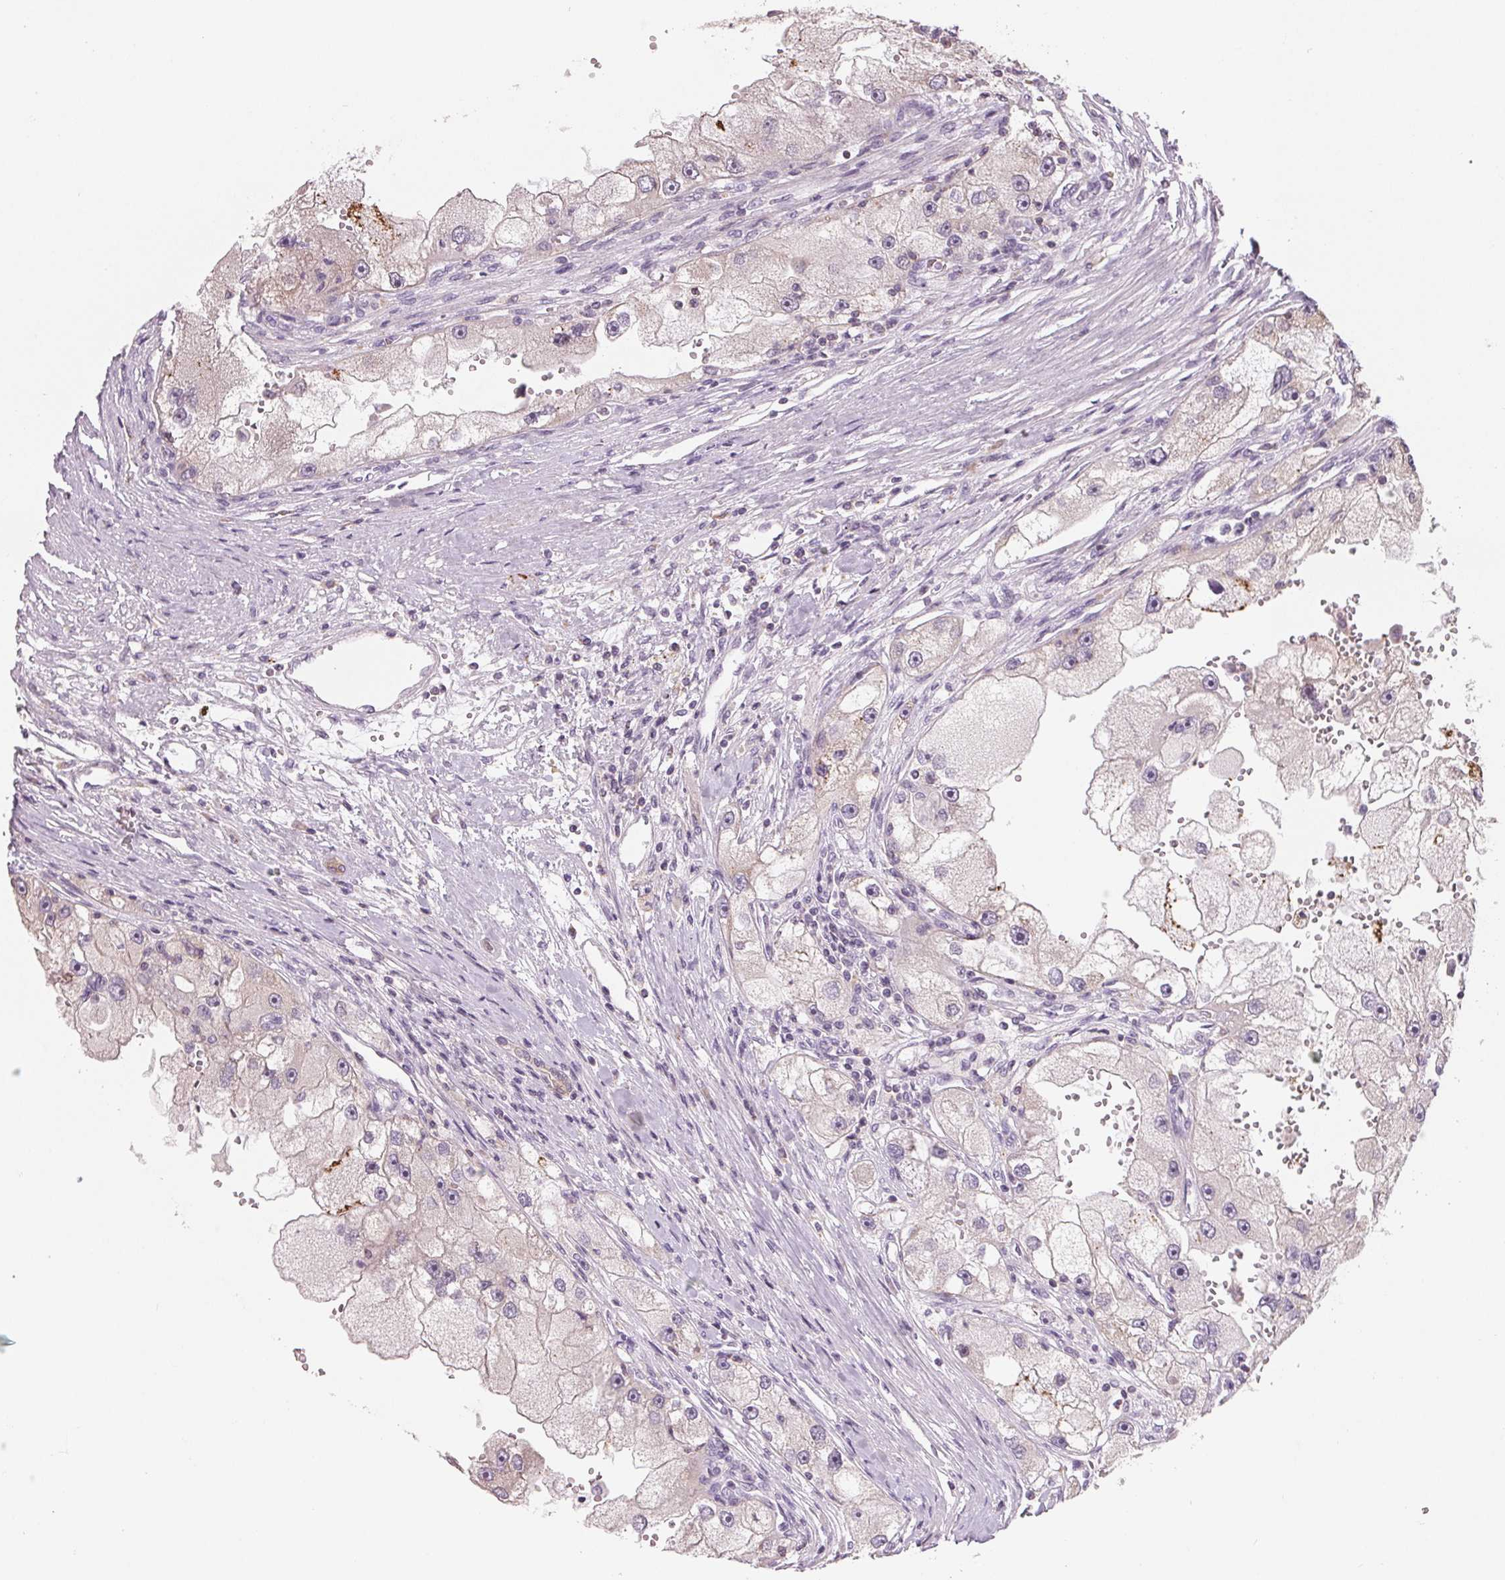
{"staining": {"intensity": "negative", "quantity": "none", "location": "none"}, "tissue": "renal cancer", "cell_type": "Tumor cells", "image_type": "cancer", "snomed": [{"axis": "morphology", "description": "Adenocarcinoma, NOS"}, {"axis": "topography", "description": "Kidney"}], "caption": "Renal adenocarcinoma stained for a protein using IHC reveals no staining tumor cells.", "gene": "VTCN1", "patient": {"sex": "male", "age": 63}}